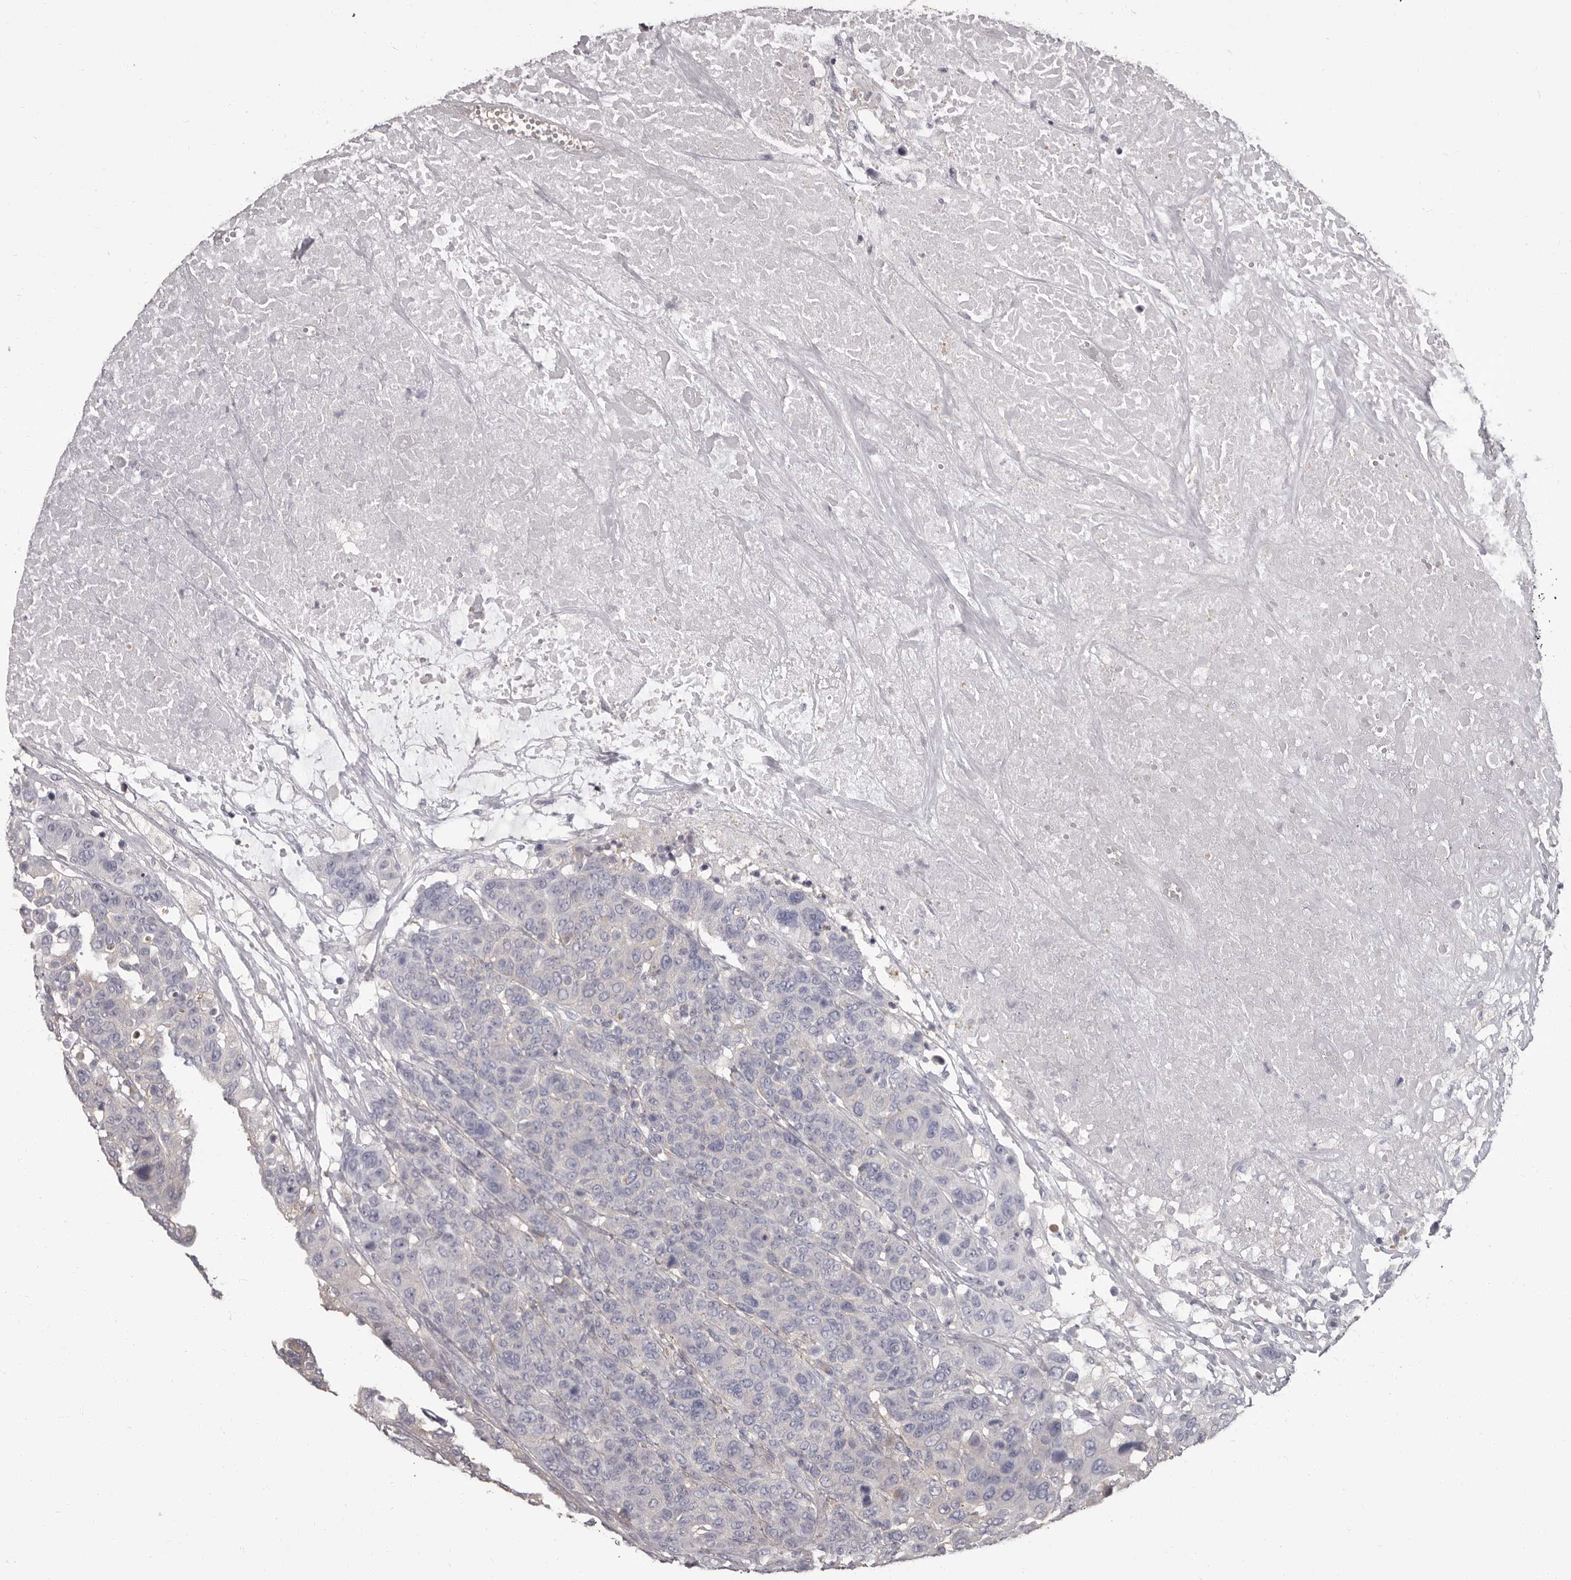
{"staining": {"intensity": "negative", "quantity": "none", "location": "none"}, "tissue": "breast cancer", "cell_type": "Tumor cells", "image_type": "cancer", "snomed": [{"axis": "morphology", "description": "Duct carcinoma"}, {"axis": "topography", "description": "Breast"}], "caption": "Tumor cells are negative for brown protein staining in breast infiltrating ductal carcinoma.", "gene": "APEH", "patient": {"sex": "female", "age": 37}}